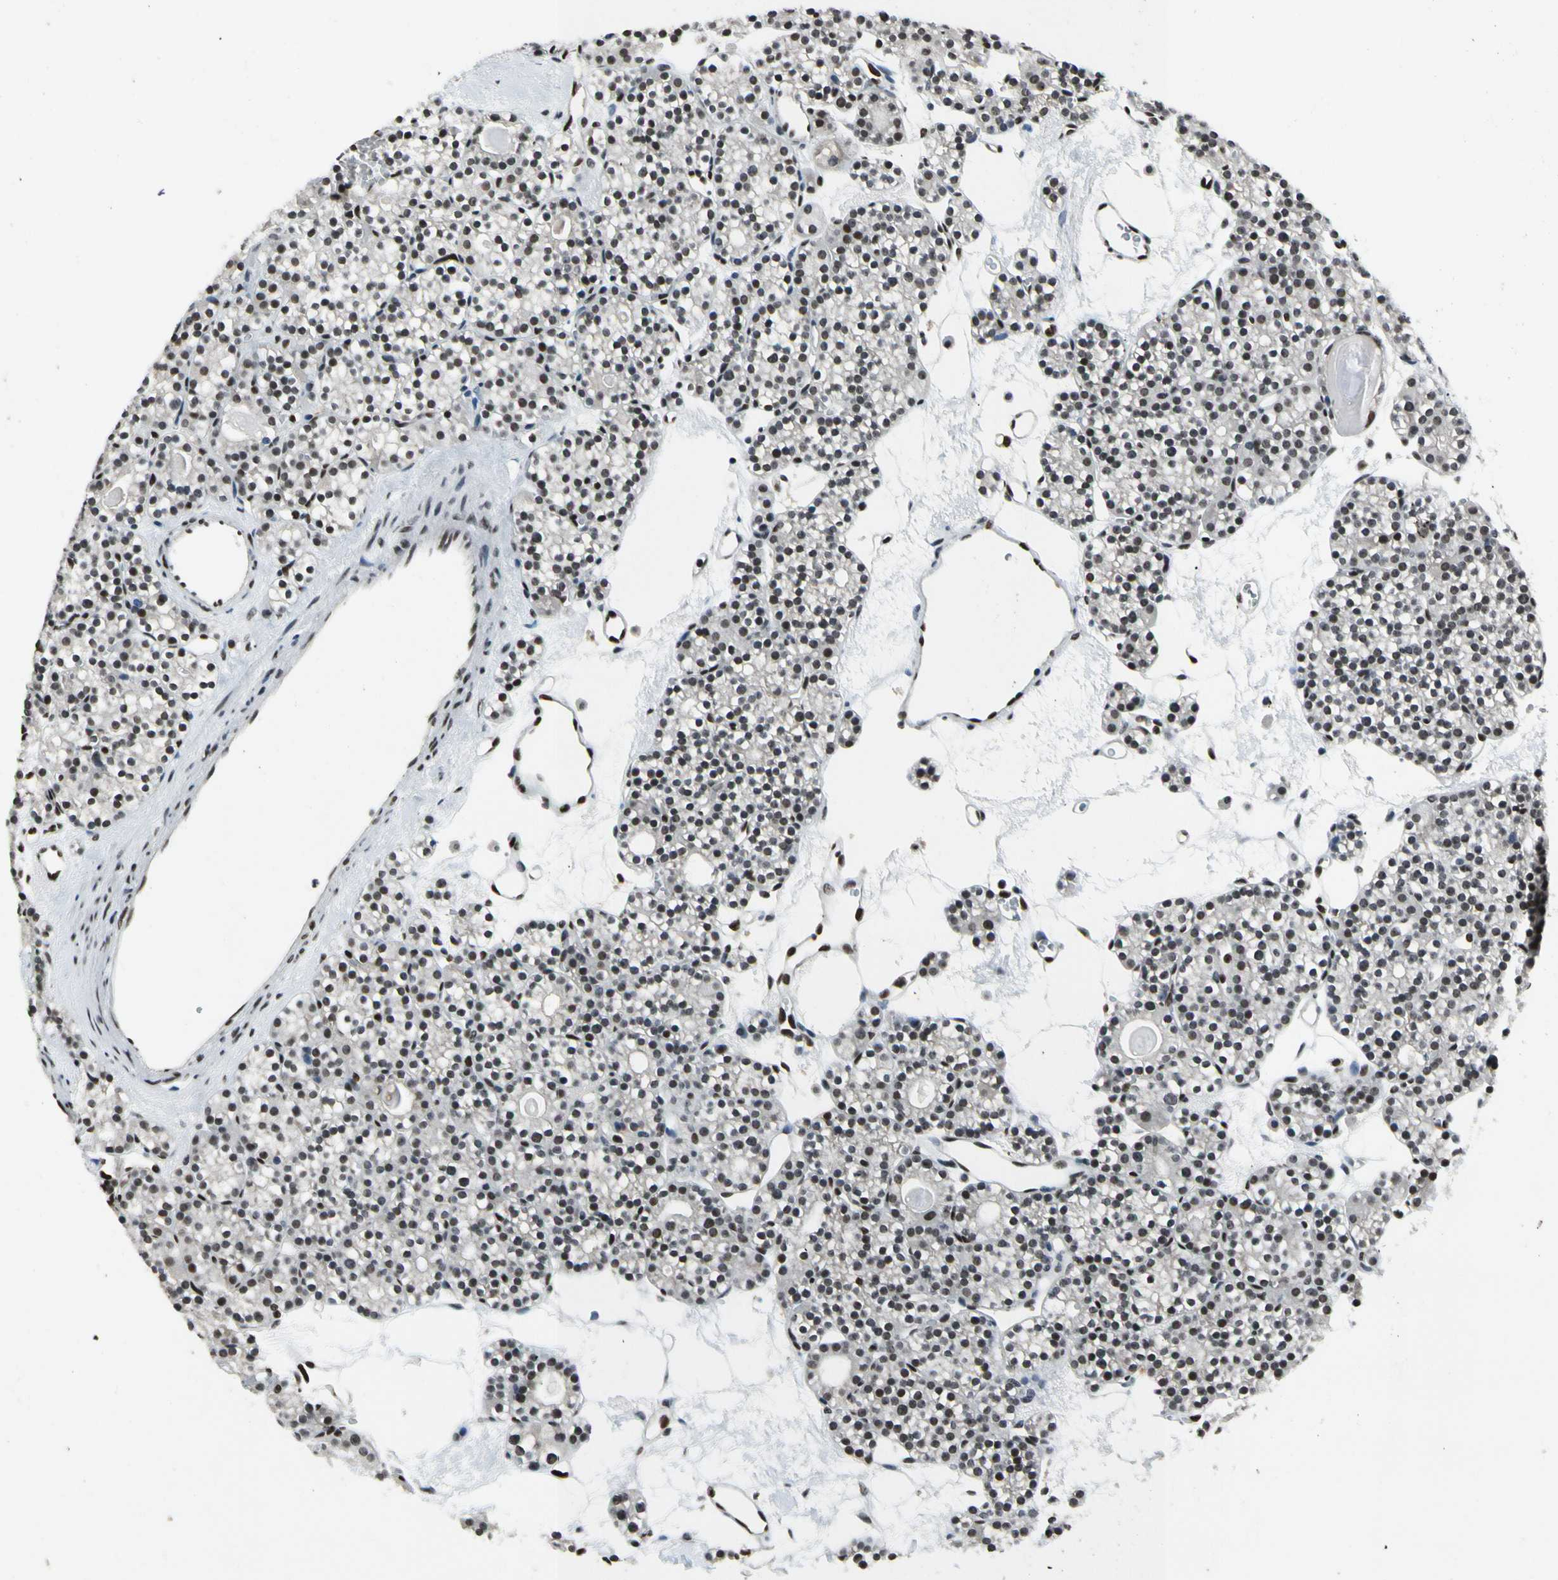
{"staining": {"intensity": "moderate", "quantity": "25%-75%", "location": "cytoplasmic/membranous,nuclear"}, "tissue": "parathyroid gland", "cell_type": "Glandular cells", "image_type": "normal", "snomed": [{"axis": "morphology", "description": "Normal tissue, NOS"}, {"axis": "topography", "description": "Parathyroid gland"}], "caption": "IHC staining of normal parathyroid gland, which exhibits medium levels of moderate cytoplasmic/membranous,nuclear staining in approximately 25%-75% of glandular cells indicating moderate cytoplasmic/membranous,nuclear protein expression. The staining was performed using DAB (brown) for protein detection and nuclei were counterstained in hematoxylin (blue).", "gene": "RECQL", "patient": {"sex": "female", "age": 64}}